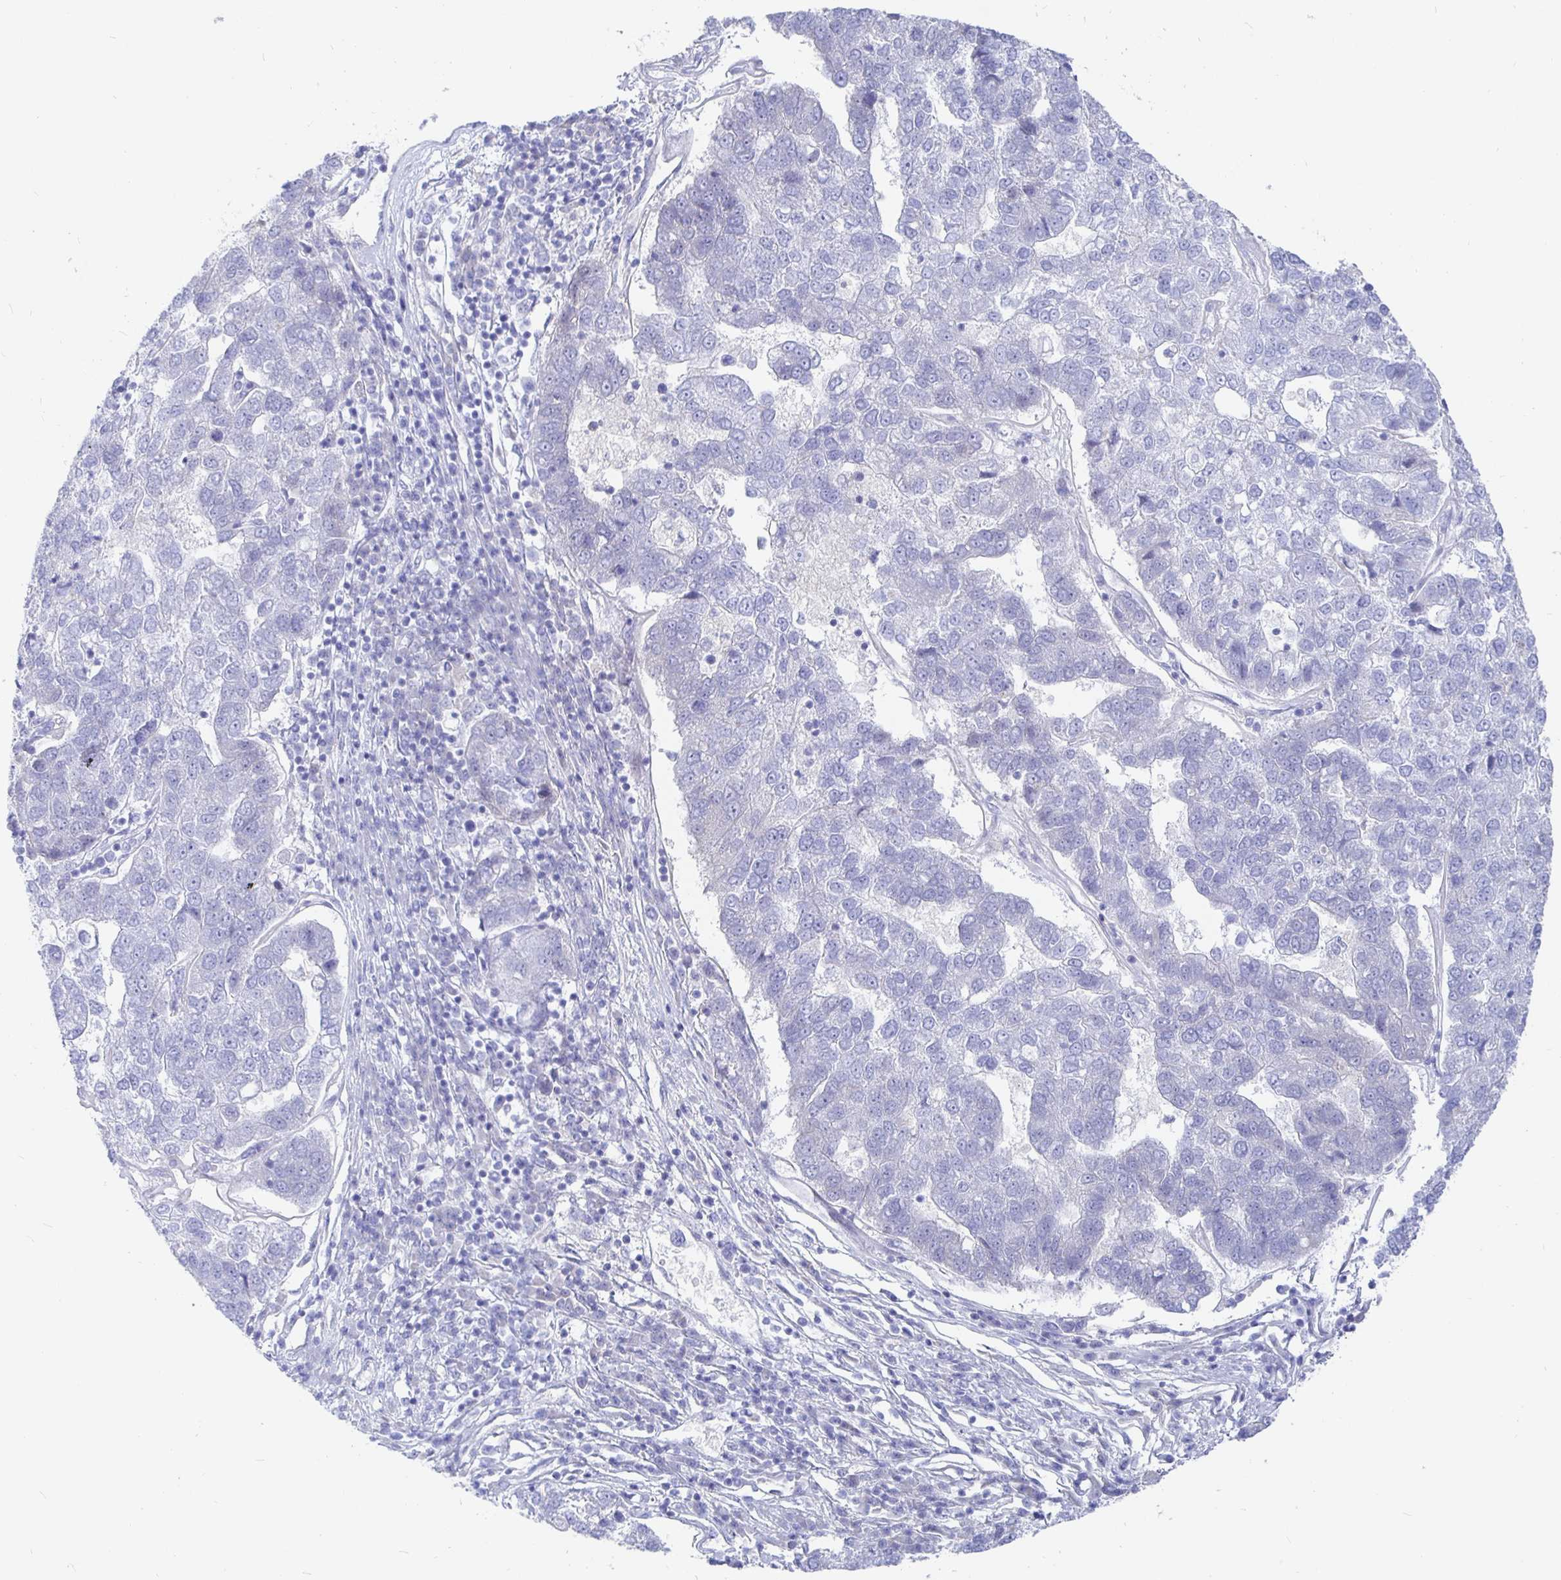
{"staining": {"intensity": "negative", "quantity": "none", "location": "none"}, "tissue": "pancreatic cancer", "cell_type": "Tumor cells", "image_type": "cancer", "snomed": [{"axis": "morphology", "description": "Adenocarcinoma, NOS"}, {"axis": "topography", "description": "Pancreas"}], "caption": "Immunohistochemical staining of human pancreatic cancer exhibits no significant staining in tumor cells.", "gene": "COX16", "patient": {"sex": "female", "age": 61}}